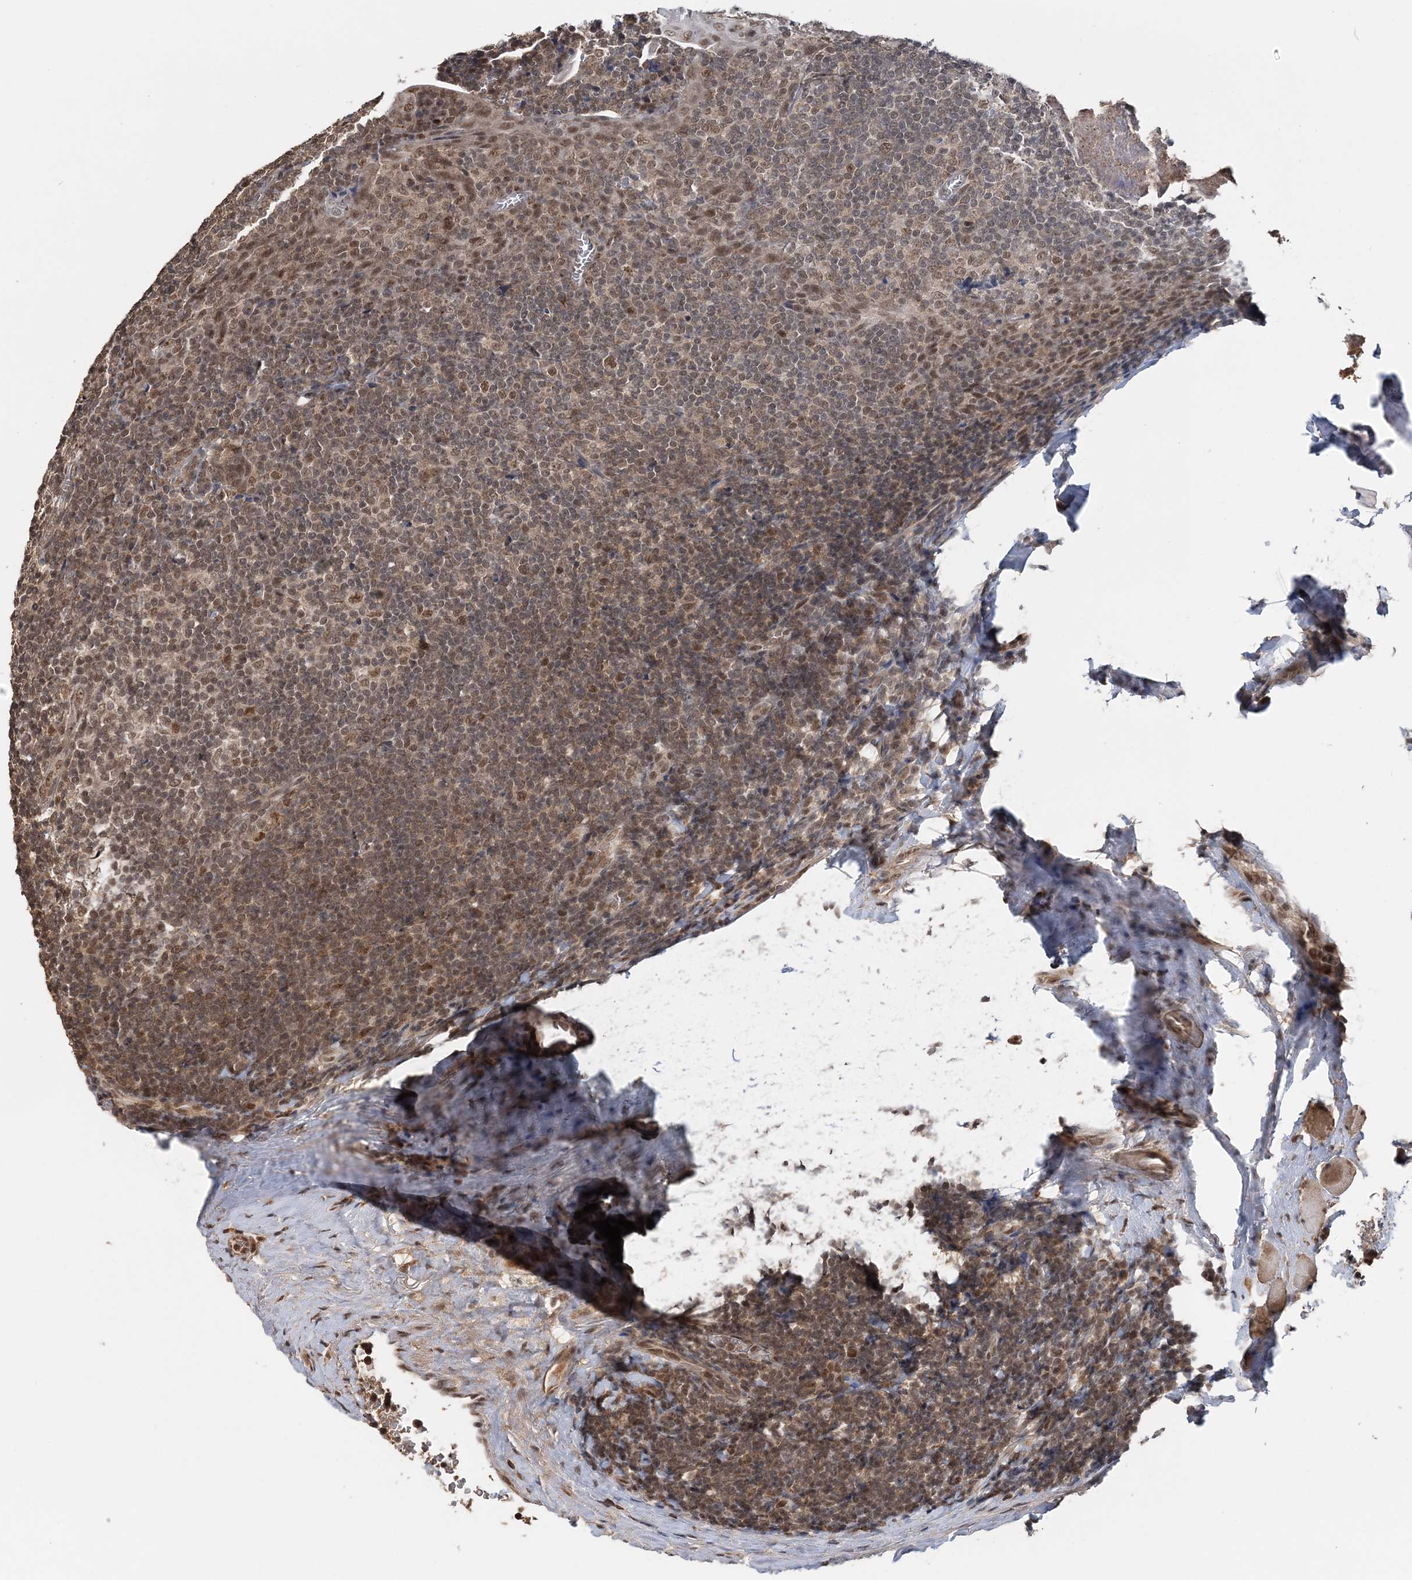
{"staining": {"intensity": "moderate", "quantity": ">75%", "location": "nuclear"}, "tissue": "tonsil", "cell_type": "Germinal center cells", "image_type": "normal", "snomed": [{"axis": "morphology", "description": "Normal tissue, NOS"}, {"axis": "topography", "description": "Tonsil"}], "caption": "Immunohistochemical staining of normal tonsil reveals >75% levels of moderate nuclear protein positivity in about >75% of germinal center cells.", "gene": "TSHZ2", "patient": {"sex": "male", "age": 37}}